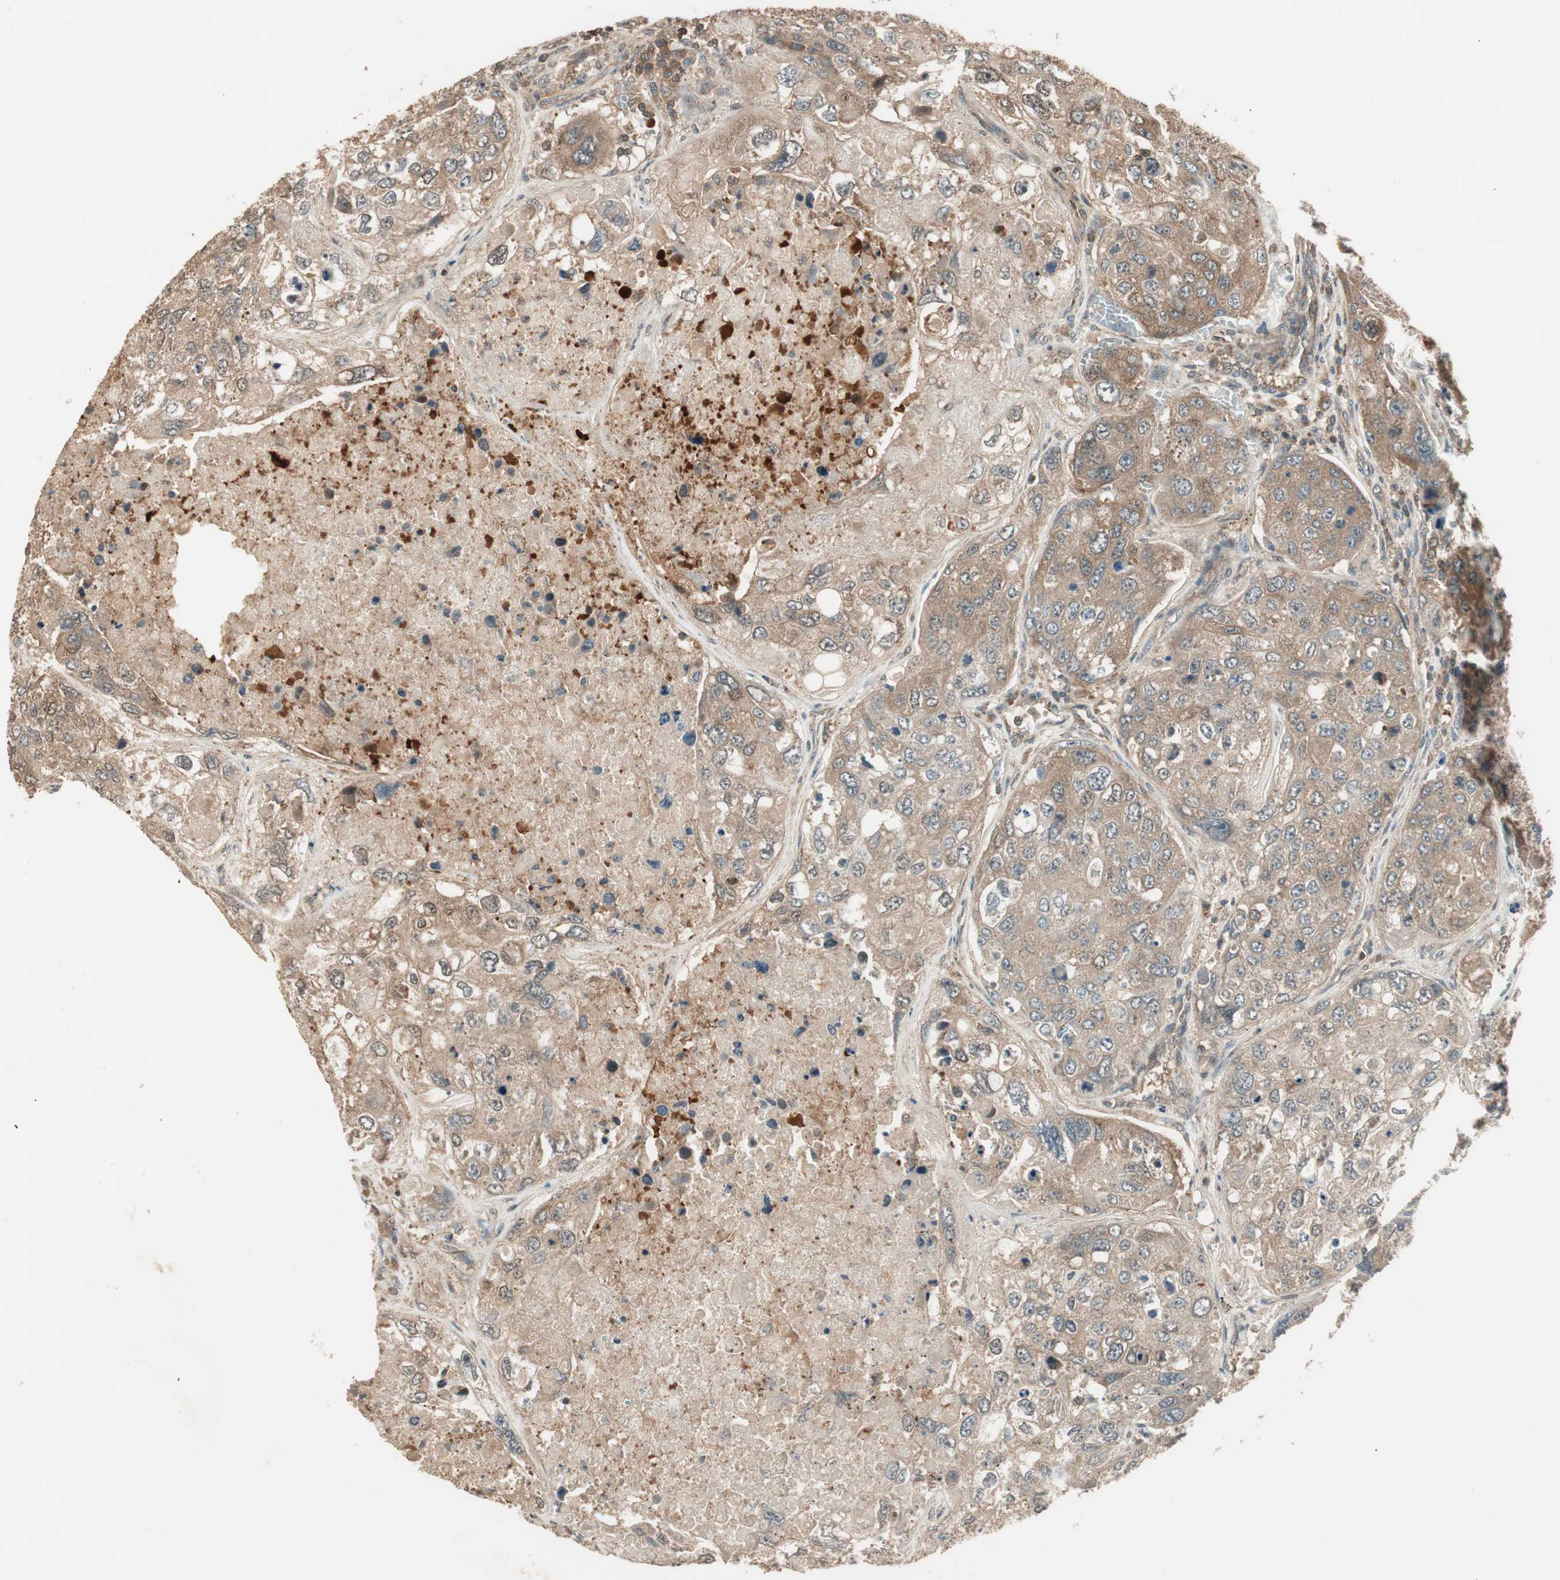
{"staining": {"intensity": "moderate", "quantity": ">75%", "location": "cytoplasmic/membranous"}, "tissue": "urothelial cancer", "cell_type": "Tumor cells", "image_type": "cancer", "snomed": [{"axis": "morphology", "description": "Urothelial carcinoma, High grade"}, {"axis": "topography", "description": "Lymph node"}, {"axis": "topography", "description": "Urinary bladder"}], "caption": "Protein expression analysis of urothelial carcinoma (high-grade) shows moderate cytoplasmic/membranous expression in about >75% of tumor cells.", "gene": "CNOT4", "patient": {"sex": "male", "age": 51}}